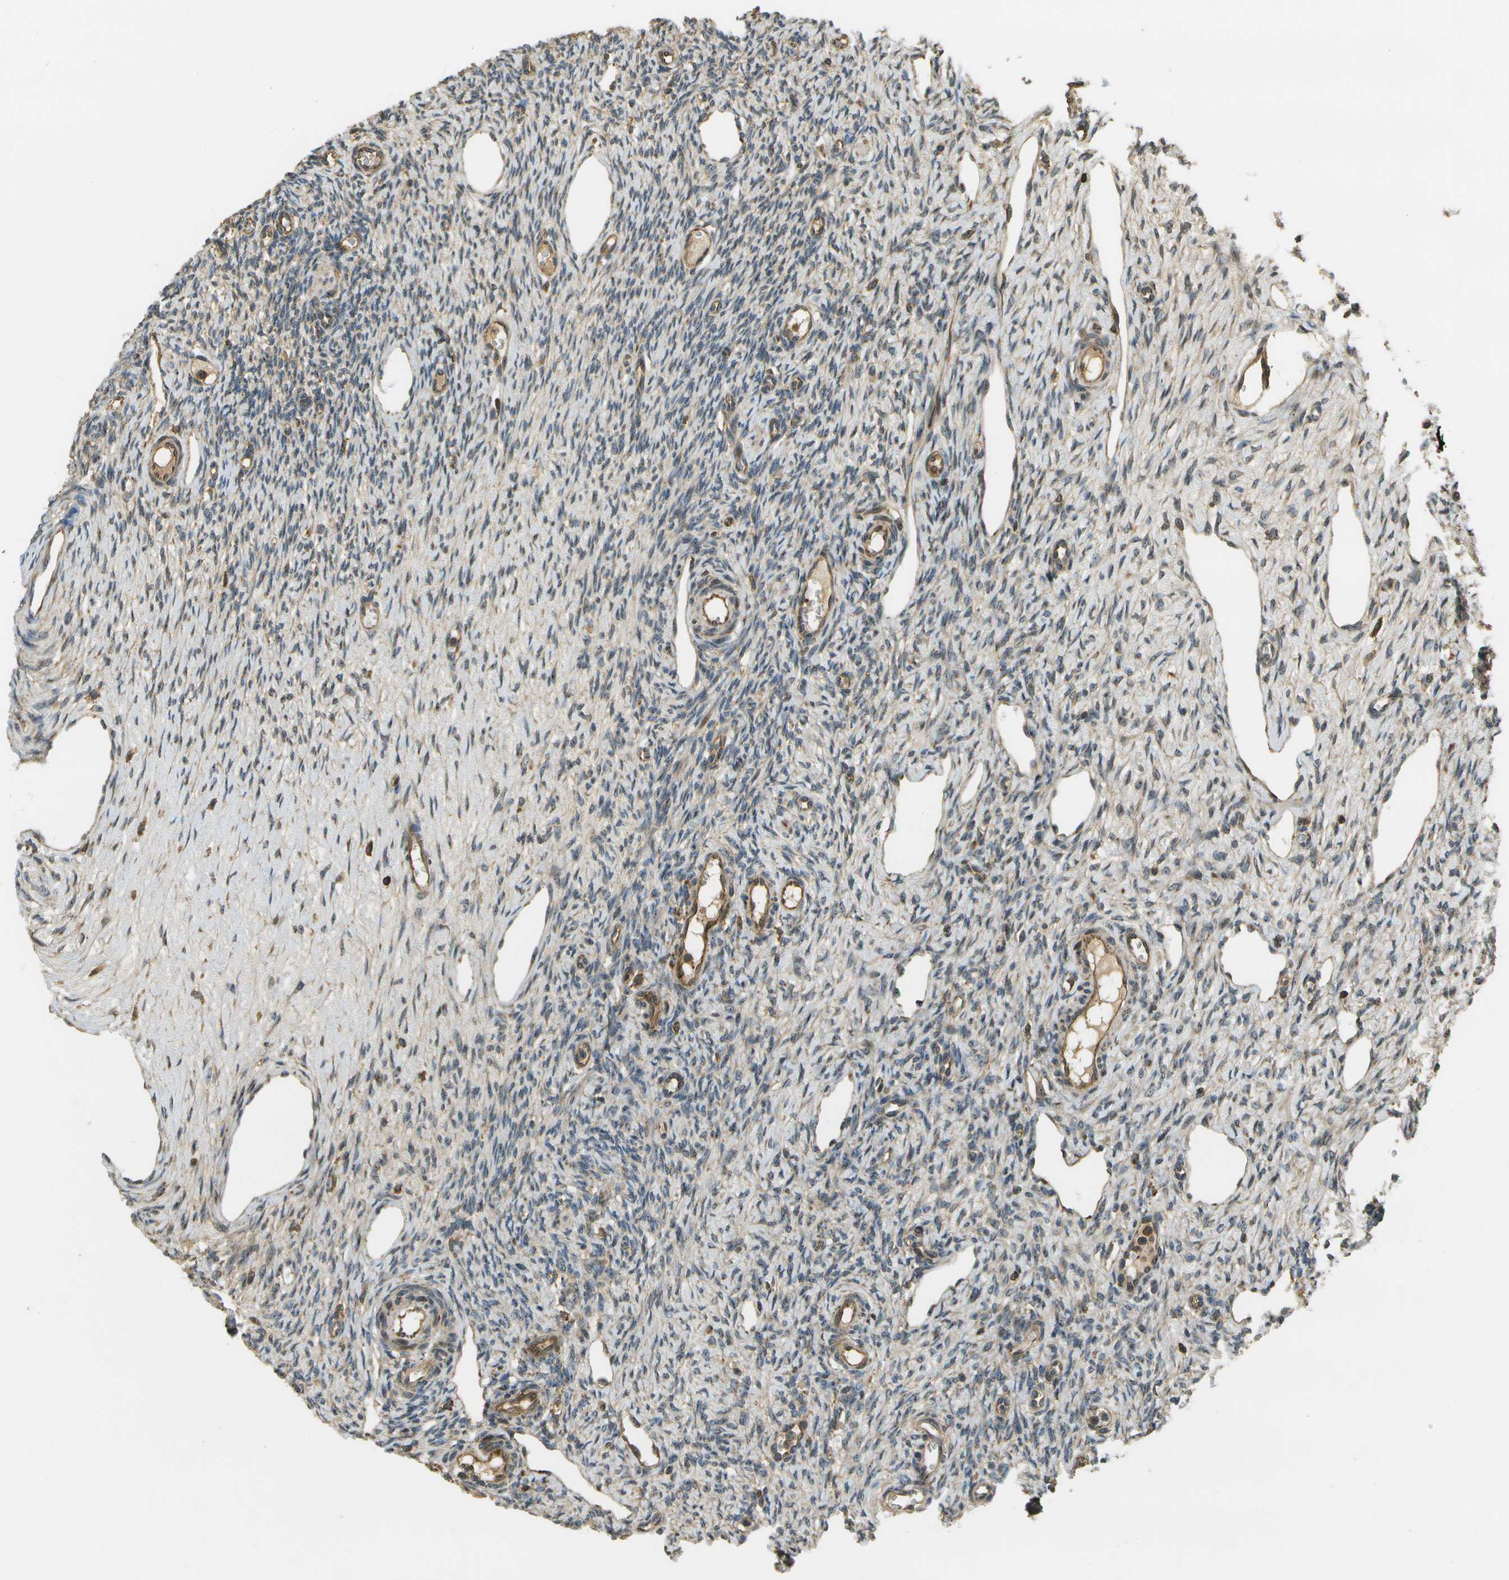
{"staining": {"intensity": "moderate", "quantity": ">75%", "location": "cytoplasmic/membranous,nuclear"}, "tissue": "ovary", "cell_type": "Follicle cells", "image_type": "normal", "snomed": [{"axis": "morphology", "description": "Normal tissue, NOS"}, {"axis": "topography", "description": "Ovary"}], "caption": "Immunohistochemistry (IHC) (DAB) staining of unremarkable human ovary demonstrates moderate cytoplasmic/membranous,nuclear protein positivity in approximately >75% of follicle cells.", "gene": "LRP12", "patient": {"sex": "female", "age": 33}}